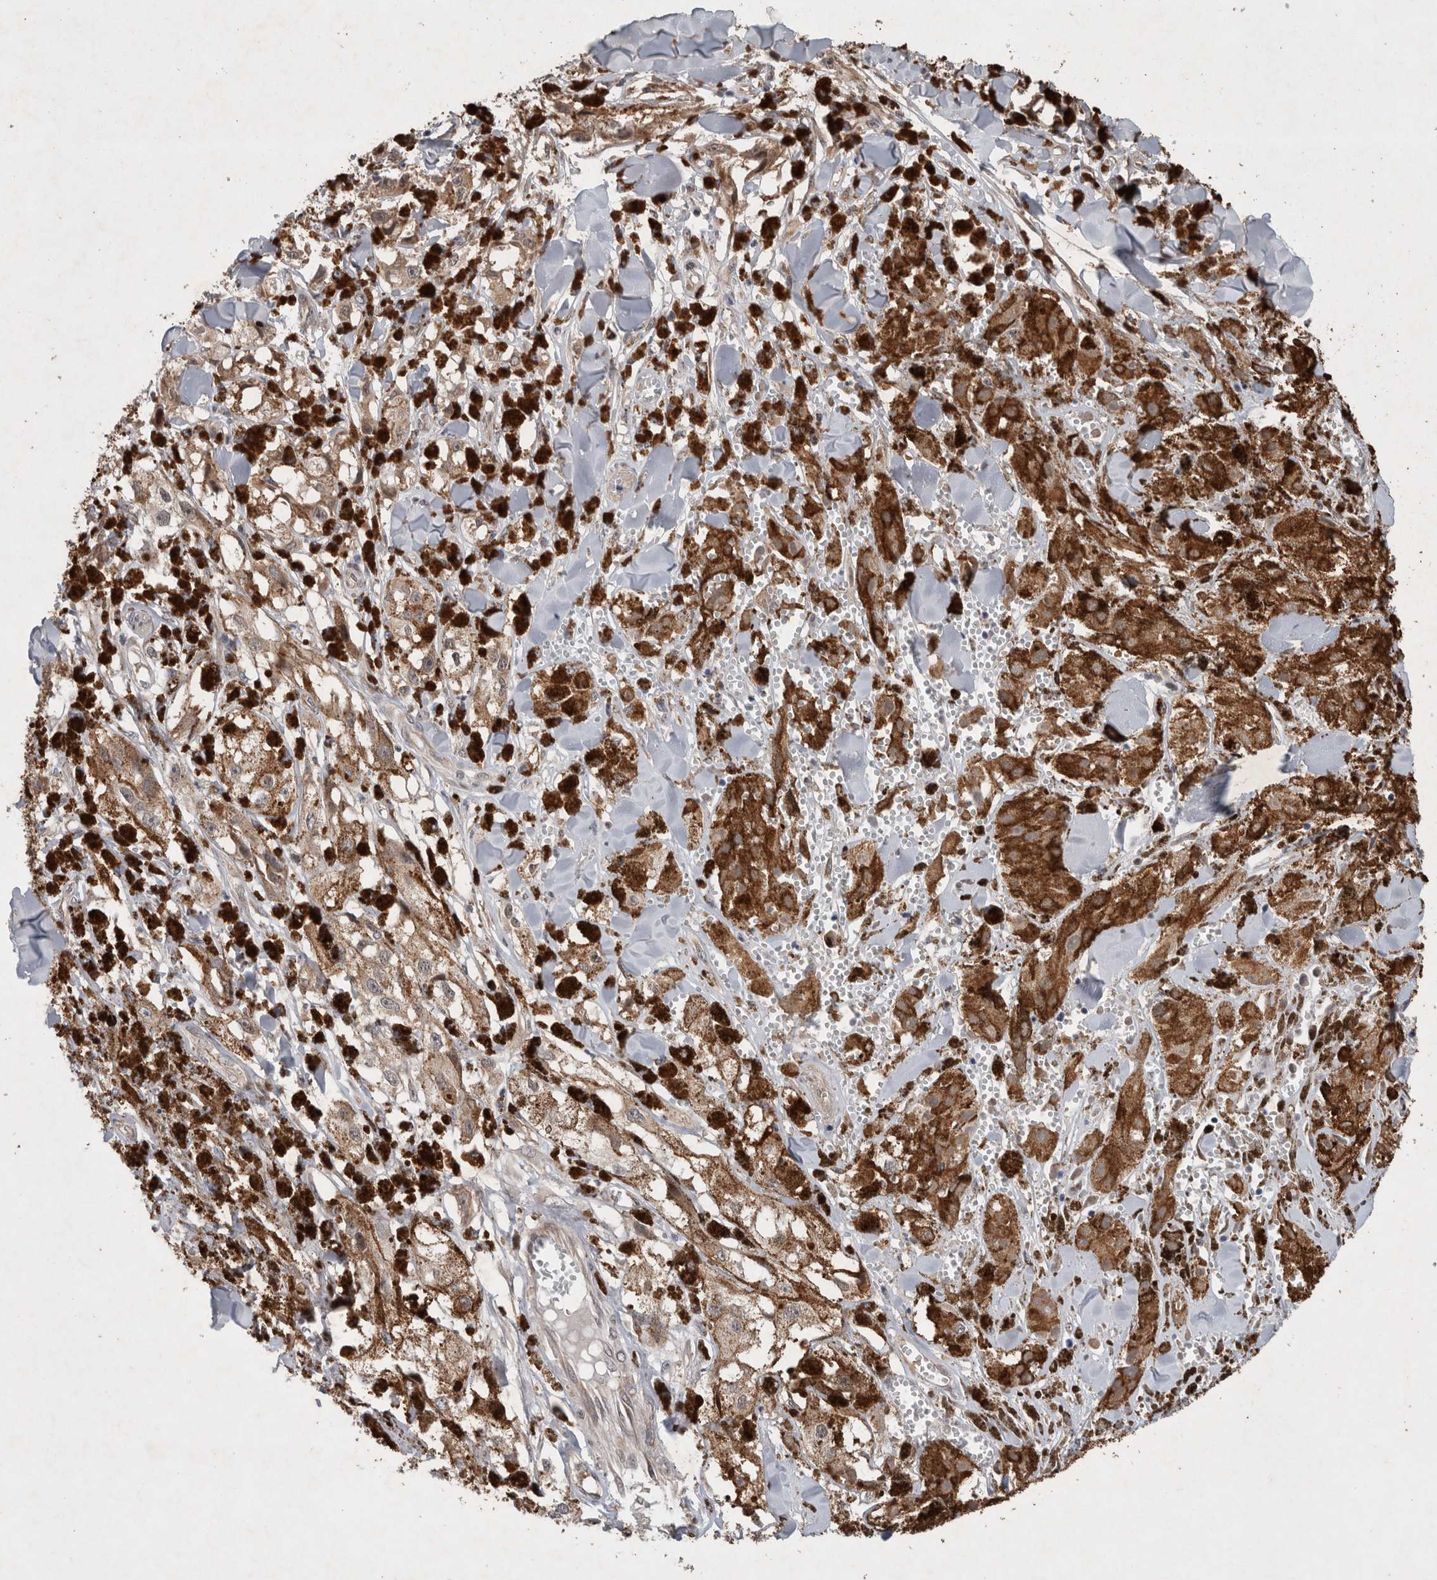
{"staining": {"intensity": "moderate", "quantity": ">75%", "location": "cytoplasmic/membranous"}, "tissue": "melanoma", "cell_type": "Tumor cells", "image_type": "cancer", "snomed": [{"axis": "morphology", "description": "Malignant melanoma, NOS"}, {"axis": "topography", "description": "Skin"}], "caption": "This is a histology image of IHC staining of malignant melanoma, which shows moderate positivity in the cytoplasmic/membranous of tumor cells.", "gene": "GIMAP6", "patient": {"sex": "male", "age": 88}}